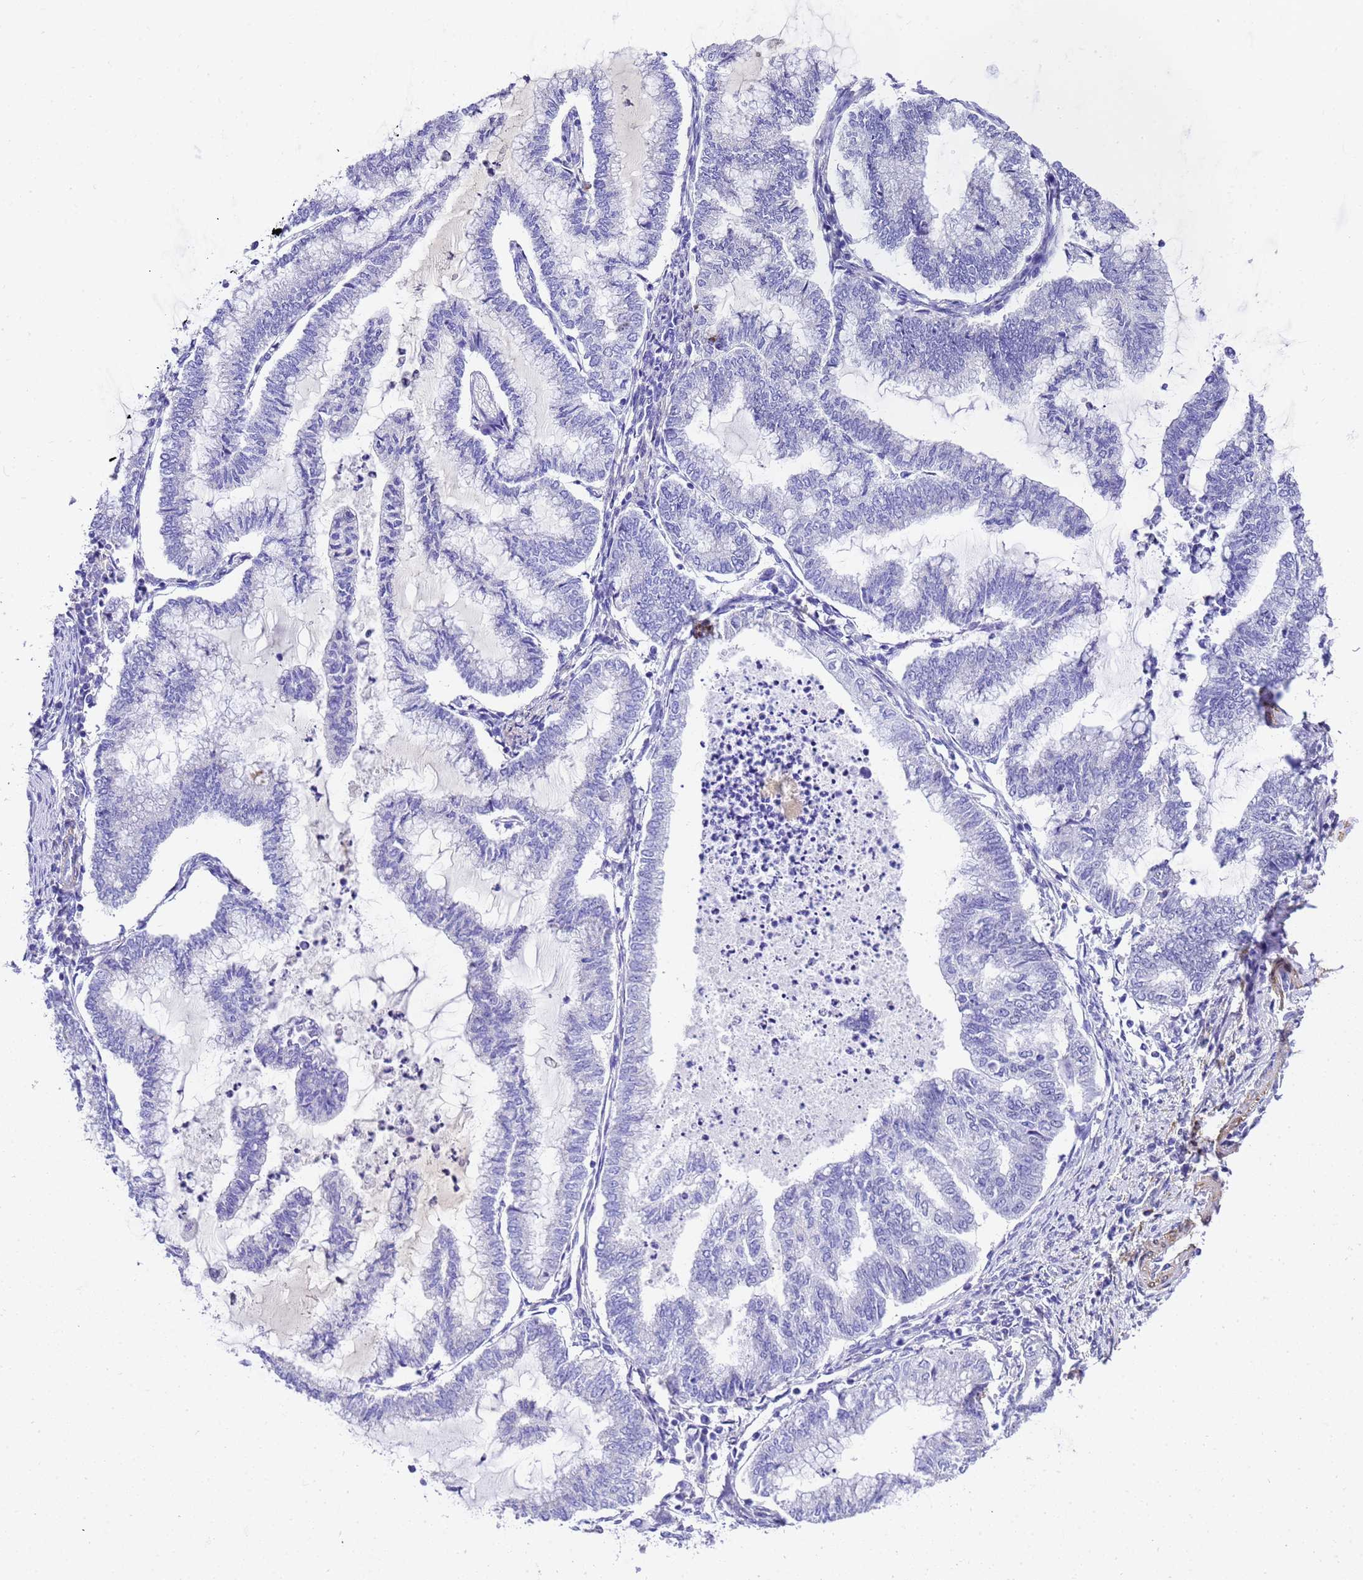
{"staining": {"intensity": "negative", "quantity": "none", "location": "none"}, "tissue": "endometrial cancer", "cell_type": "Tumor cells", "image_type": "cancer", "snomed": [{"axis": "morphology", "description": "Adenocarcinoma, NOS"}, {"axis": "topography", "description": "Endometrium"}], "caption": "This is a image of immunohistochemistry staining of endometrial cancer (adenocarcinoma), which shows no staining in tumor cells.", "gene": "HSPB6", "patient": {"sex": "female", "age": 79}}